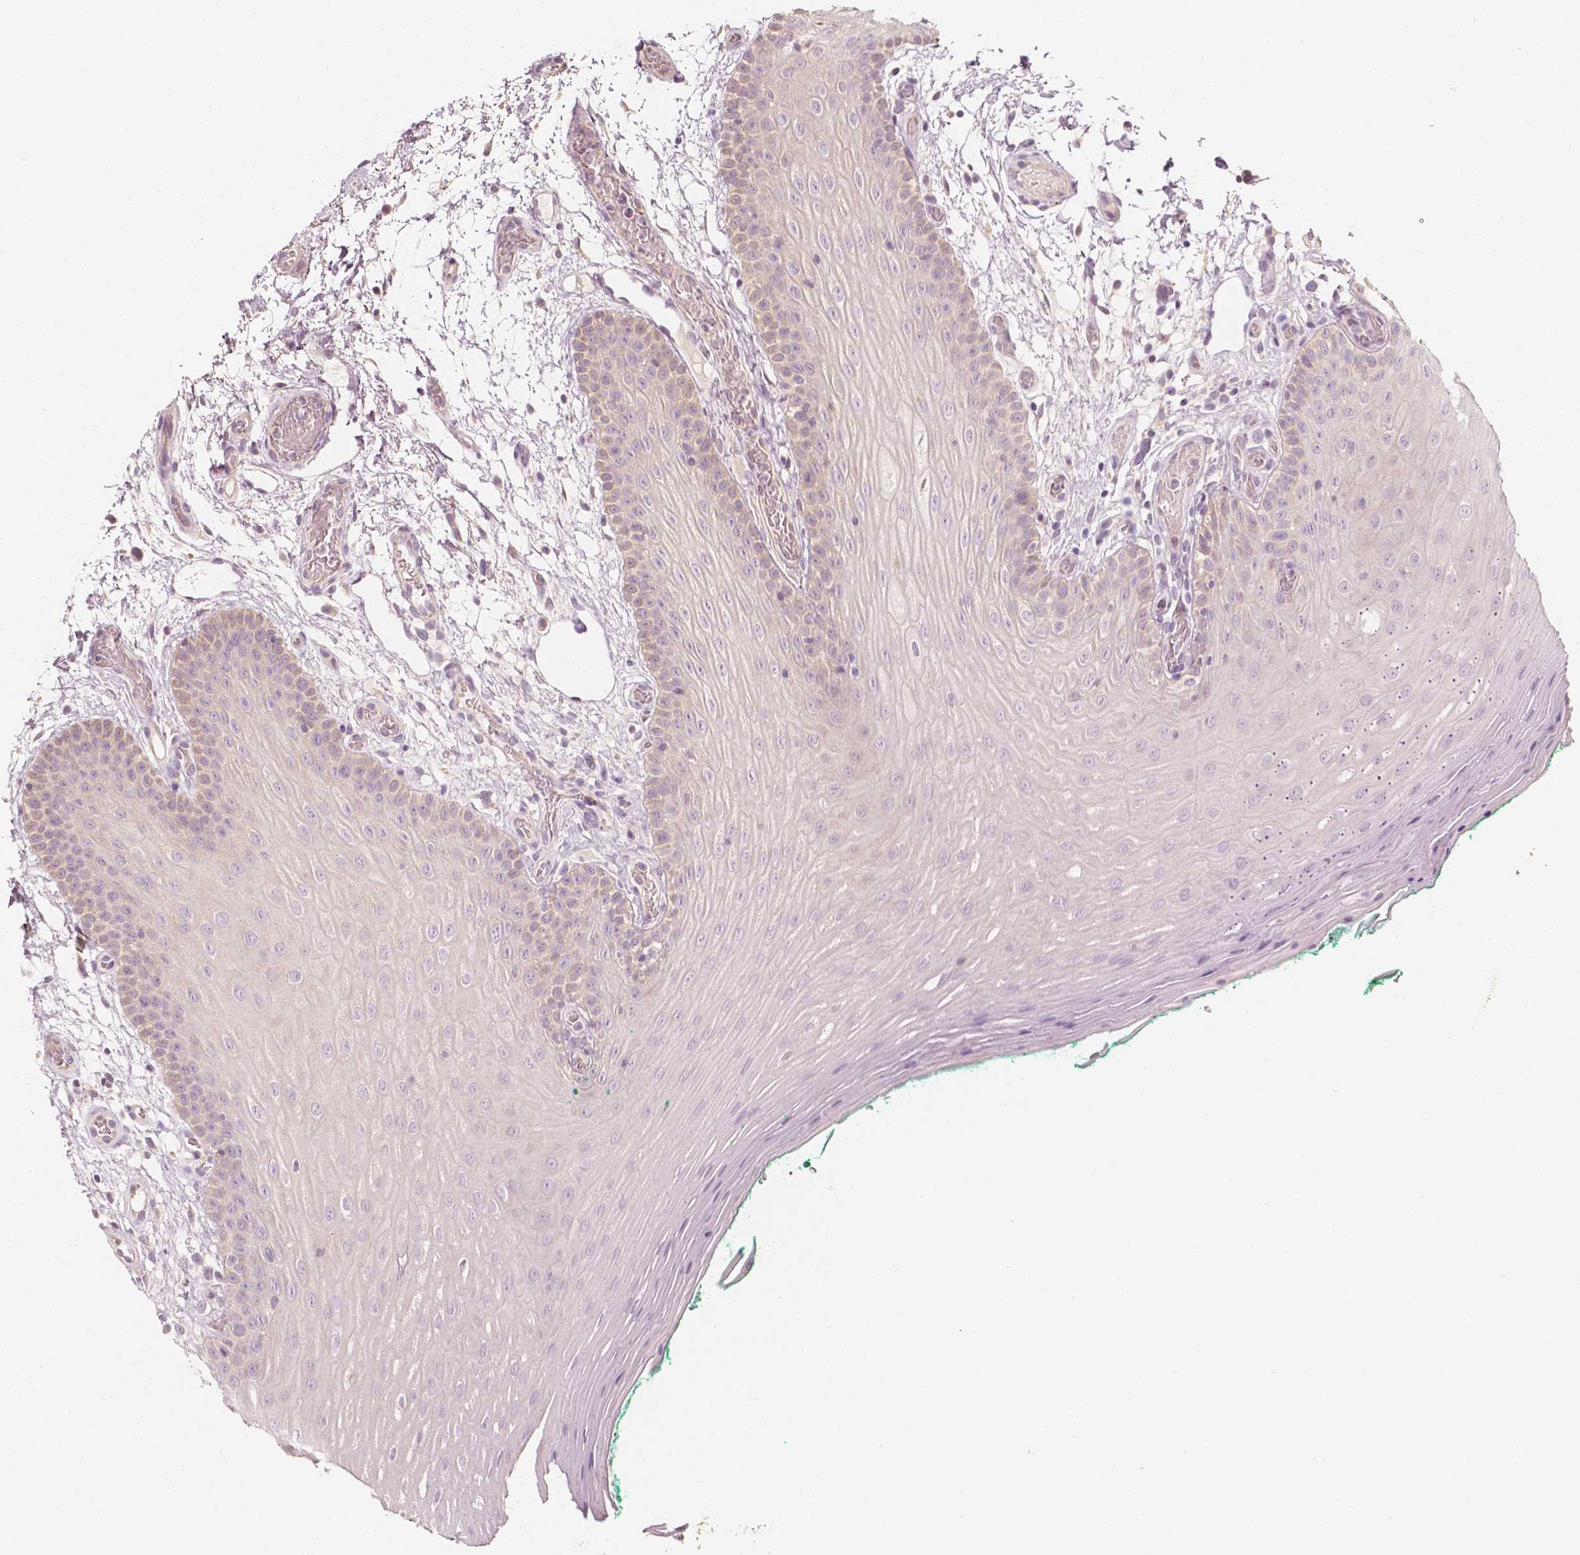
{"staining": {"intensity": "negative", "quantity": "none", "location": "none"}, "tissue": "oral mucosa", "cell_type": "Squamous epithelial cells", "image_type": "normal", "snomed": [{"axis": "morphology", "description": "Normal tissue, NOS"}, {"axis": "morphology", "description": "Squamous cell carcinoma, NOS"}, {"axis": "topography", "description": "Oral tissue"}, {"axis": "topography", "description": "Head-Neck"}], "caption": "Image shows no protein staining in squamous epithelial cells of unremarkable oral mucosa. The staining is performed using DAB brown chromogen with nuclei counter-stained in using hematoxylin.", "gene": "SHPK", "patient": {"sex": "male", "age": 78}}